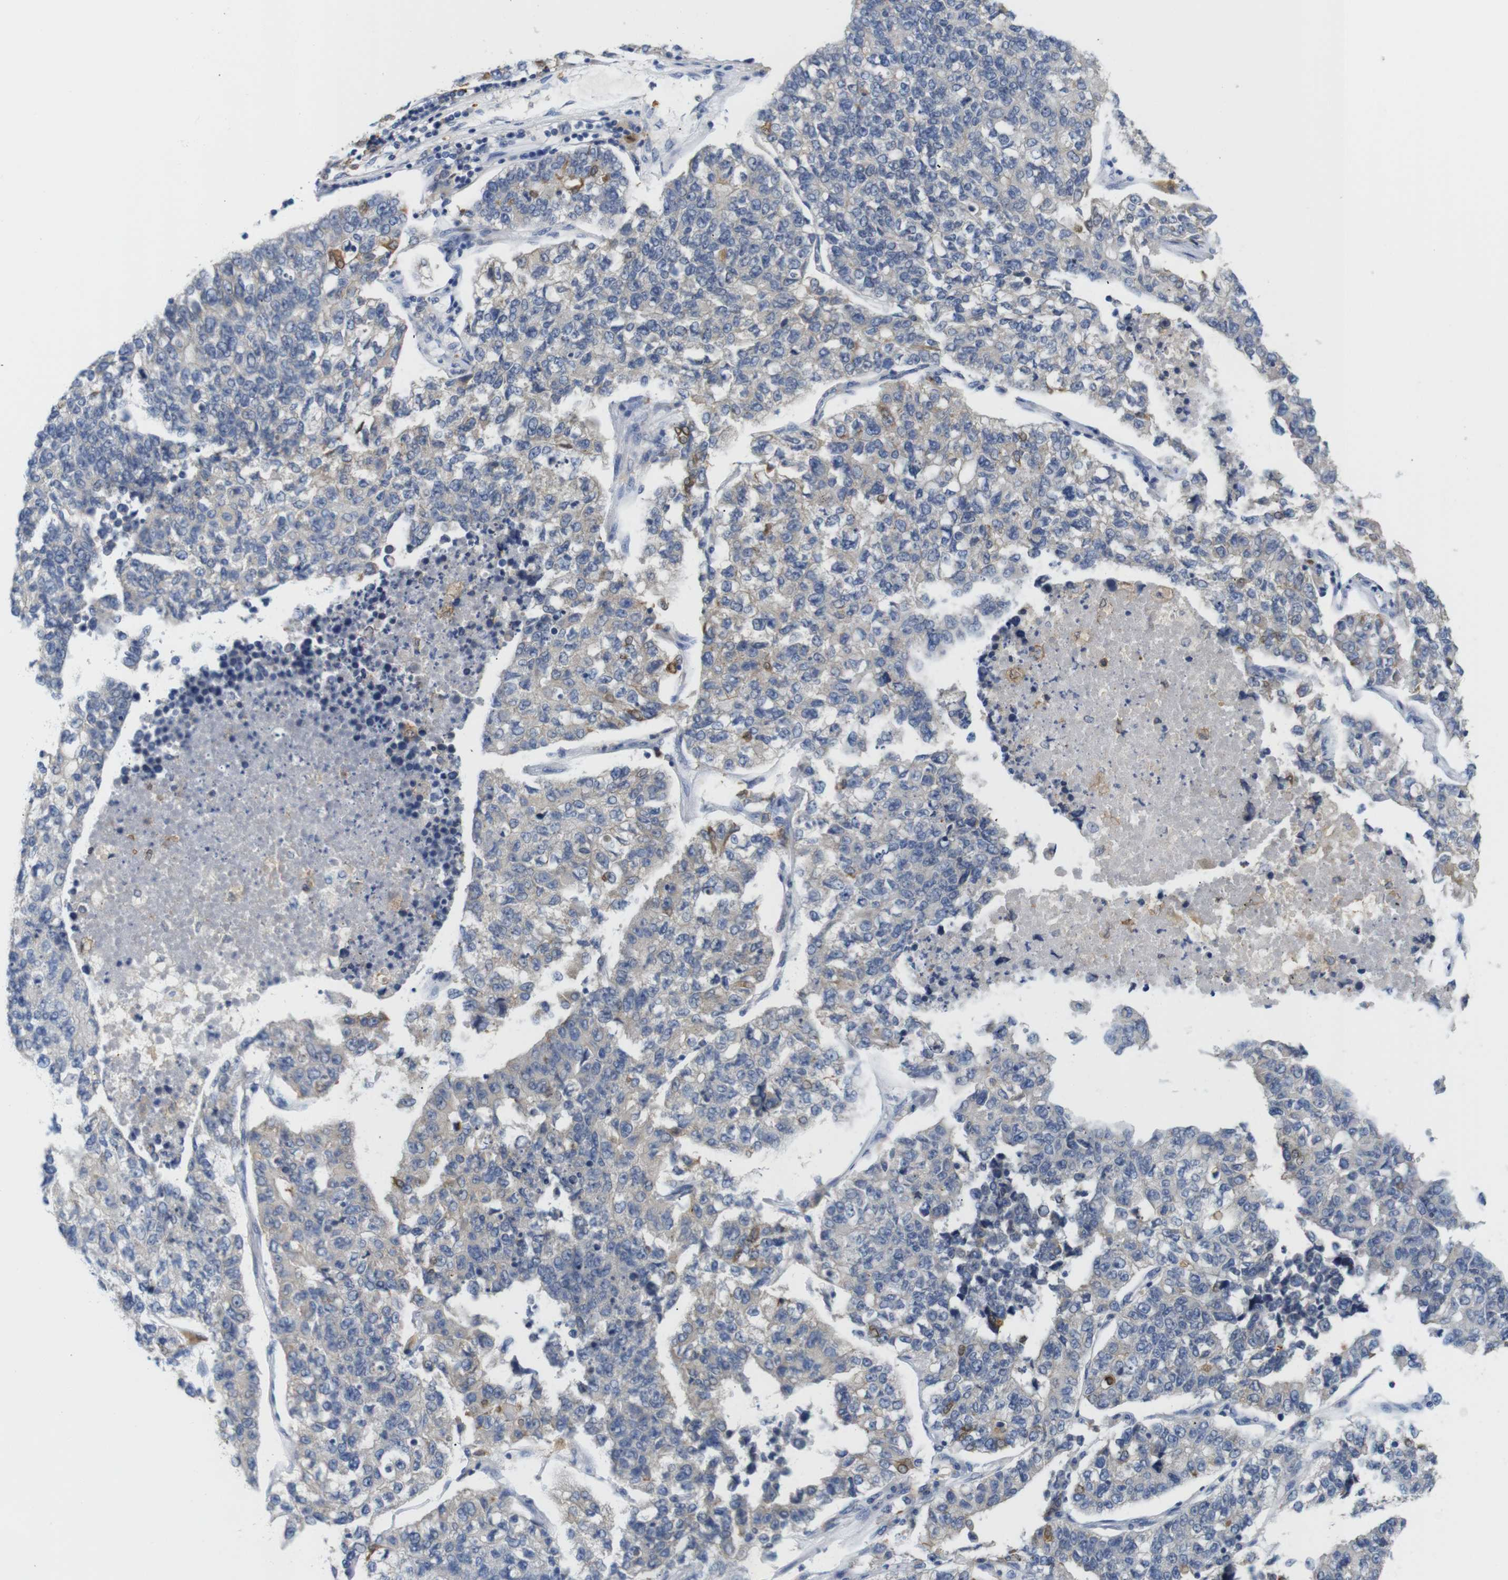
{"staining": {"intensity": "negative", "quantity": "none", "location": "none"}, "tissue": "lung cancer", "cell_type": "Tumor cells", "image_type": "cancer", "snomed": [{"axis": "morphology", "description": "Adenocarcinoma, NOS"}, {"axis": "topography", "description": "Lung"}], "caption": "IHC micrograph of human lung cancer (adenocarcinoma) stained for a protein (brown), which reveals no staining in tumor cells.", "gene": "NEBL", "patient": {"sex": "male", "age": 49}}